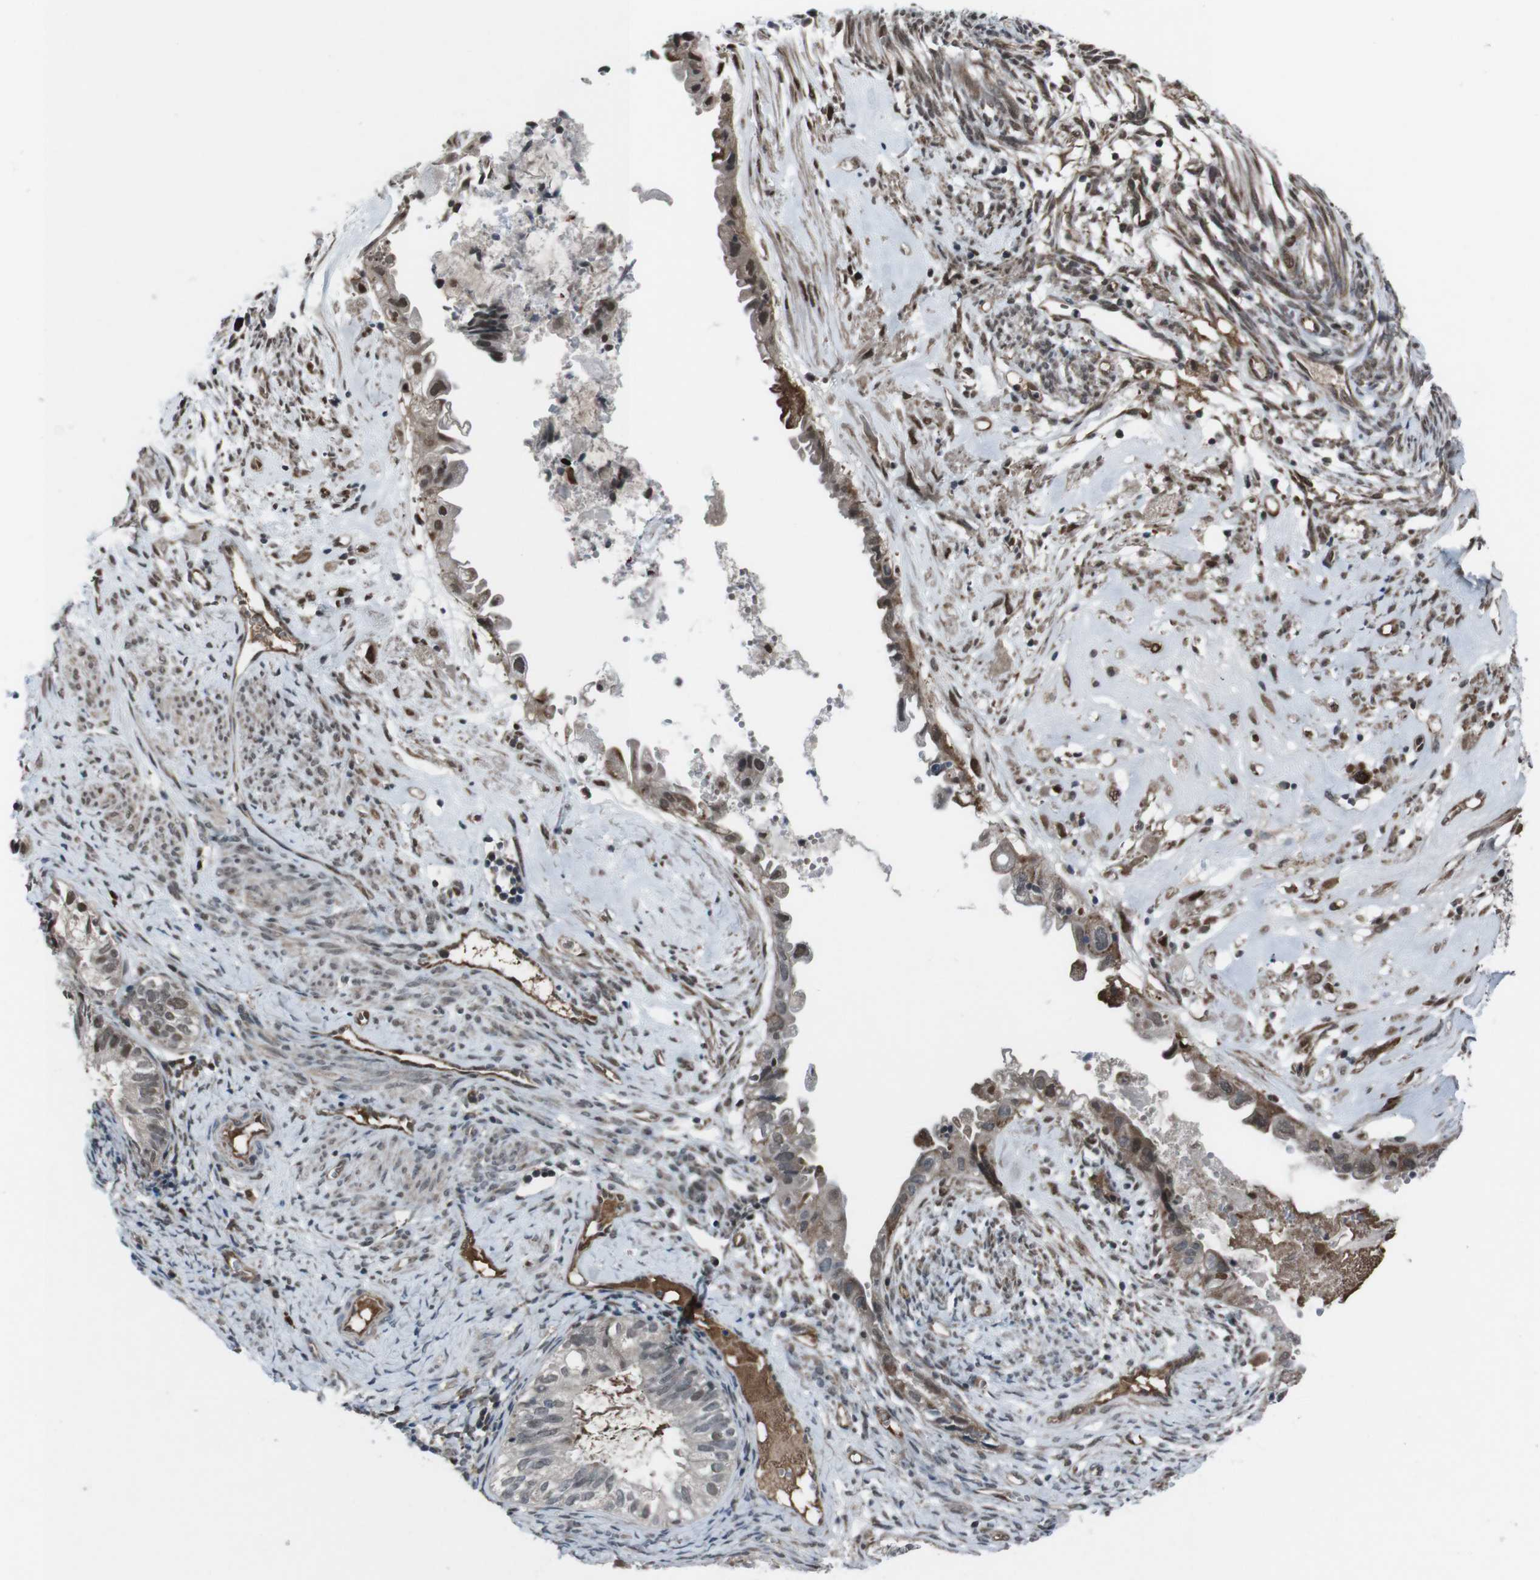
{"staining": {"intensity": "moderate", "quantity": "25%-75%", "location": "cytoplasmic/membranous,nuclear"}, "tissue": "cervical cancer", "cell_type": "Tumor cells", "image_type": "cancer", "snomed": [{"axis": "morphology", "description": "Normal tissue, NOS"}, {"axis": "morphology", "description": "Adenocarcinoma, NOS"}, {"axis": "topography", "description": "Cervix"}, {"axis": "topography", "description": "Endometrium"}], "caption": "Human cervical cancer stained with a protein marker exhibits moderate staining in tumor cells.", "gene": "SS18L1", "patient": {"sex": "female", "age": 86}}